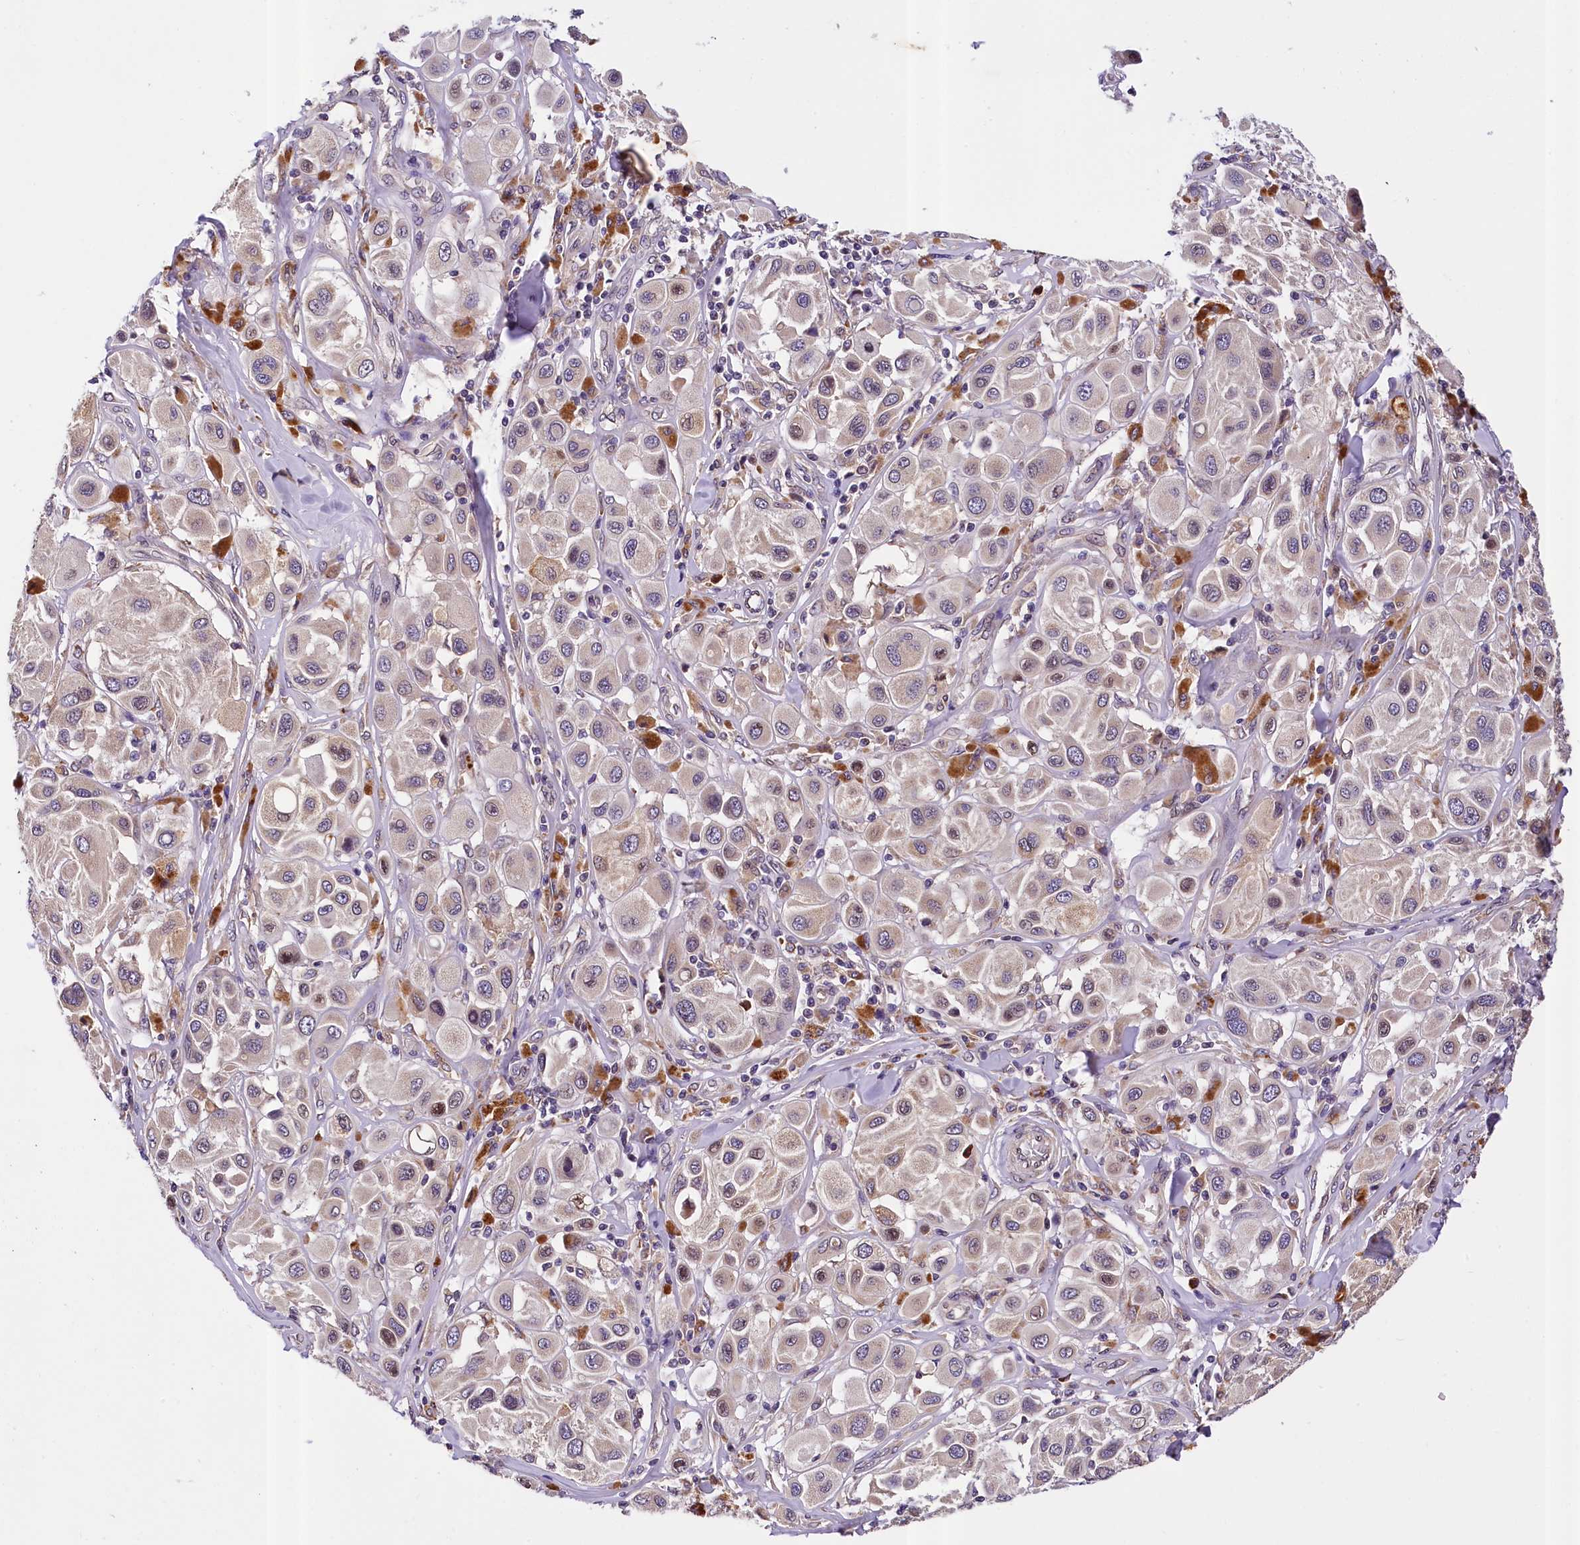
{"staining": {"intensity": "weak", "quantity": "<25%", "location": "cytoplasmic/membranous"}, "tissue": "melanoma", "cell_type": "Tumor cells", "image_type": "cancer", "snomed": [{"axis": "morphology", "description": "Malignant melanoma, Metastatic site"}, {"axis": "topography", "description": "Skin"}], "caption": "Malignant melanoma (metastatic site) was stained to show a protein in brown. There is no significant staining in tumor cells.", "gene": "SUPV3L1", "patient": {"sex": "male", "age": 41}}